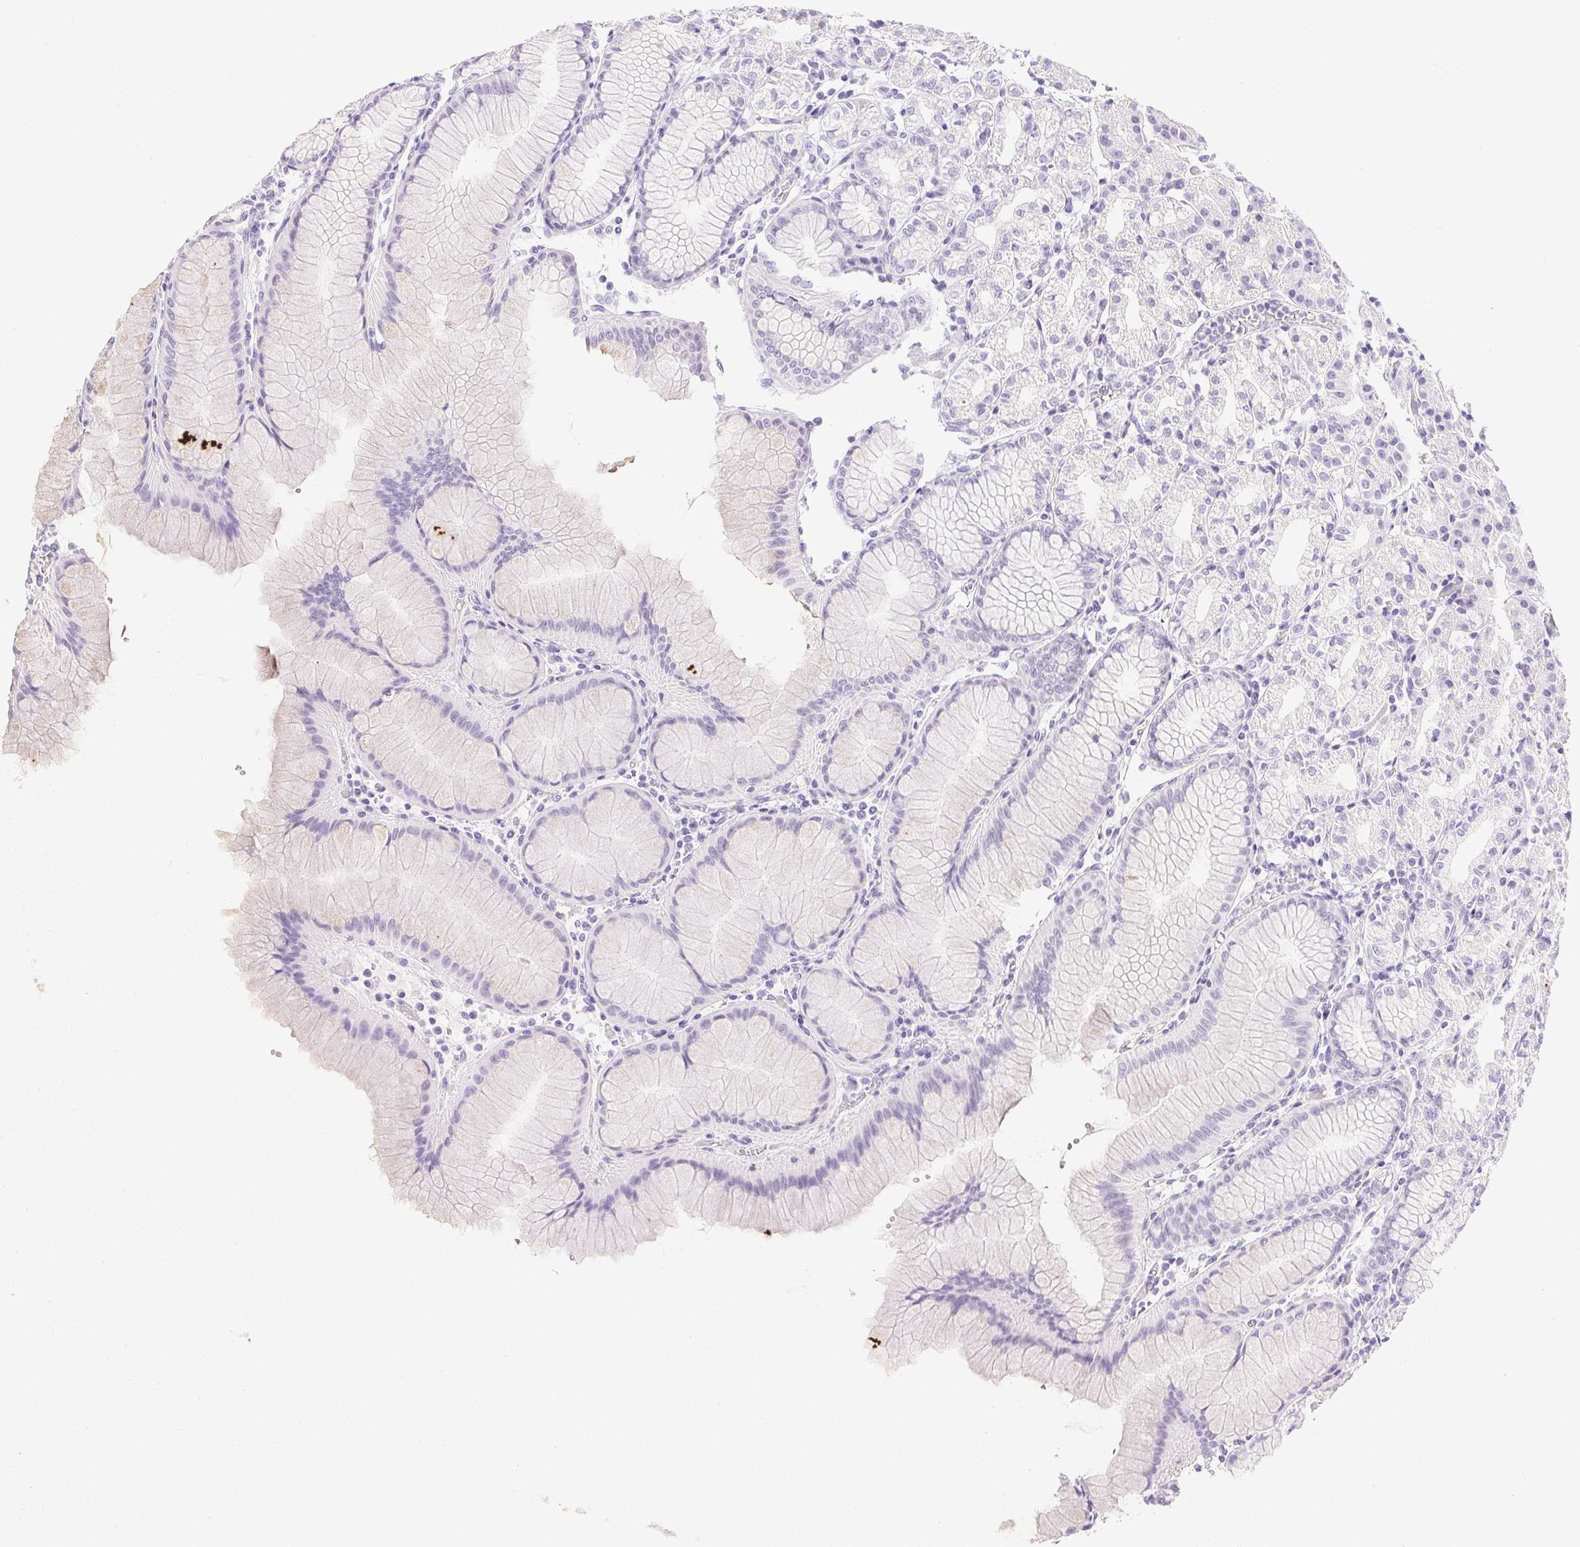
{"staining": {"intensity": "negative", "quantity": "none", "location": "none"}, "tissue": "stomach", "cell_type": "Glandular cells", "image_type": "normal", "snomed": [{"axis": "morphology", "description": "Normal tissue, NOS"}, {"axis": "topography", "description": "Stomach"}], "caption": "The micrograph shows no significant staining in glandular cells of stomach. (DAB (3,3'-diaminobenzidine) immunohistochemistry visualized using brightfield microscopy, high magnification).", "gene": "CPB1", "patient": {"sex": "female", "age": 57}}